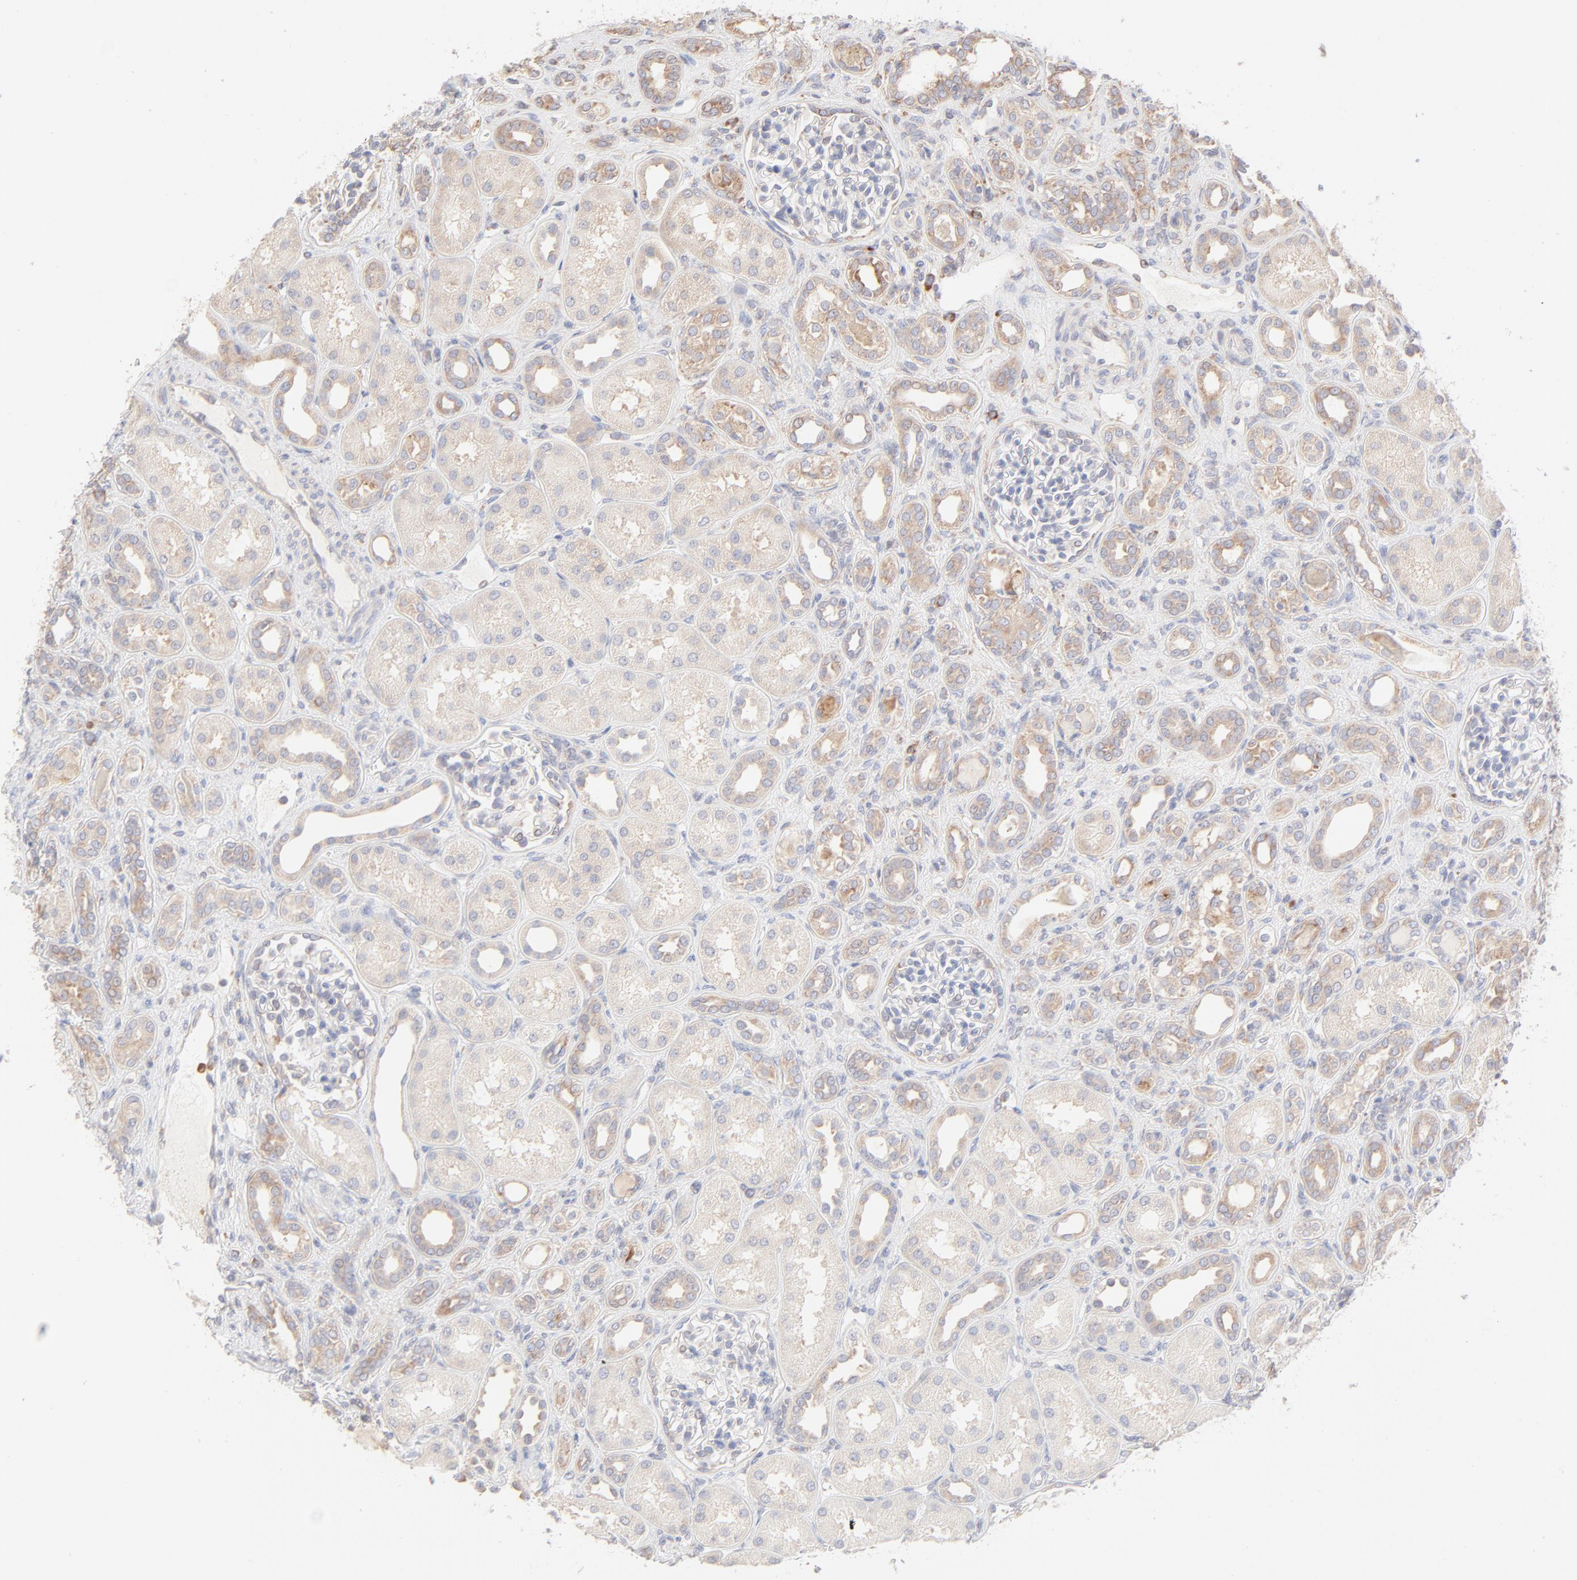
{"staining": {"intensity": "weak", "quantity": "<25%", "location": "cytoplasmic/membranous"}, "tissue": "kidney", "cell_type": "Cells in glomeruli", "image_type": "normal", "snomed": [{"axis": "morphology", "description": "Normal tissue, NOS"}, {"axis": "topography", "description": "Kidney"}], "caption": "Benign kidney was stained to show a protein in brown. There is no significant positivity in cells in glomeruli. (Brightfield microscopy of DAB immunohistochemistry at high magnification).", "gene": "RPS21", "patient": {"sex": "male", "age": 7}}